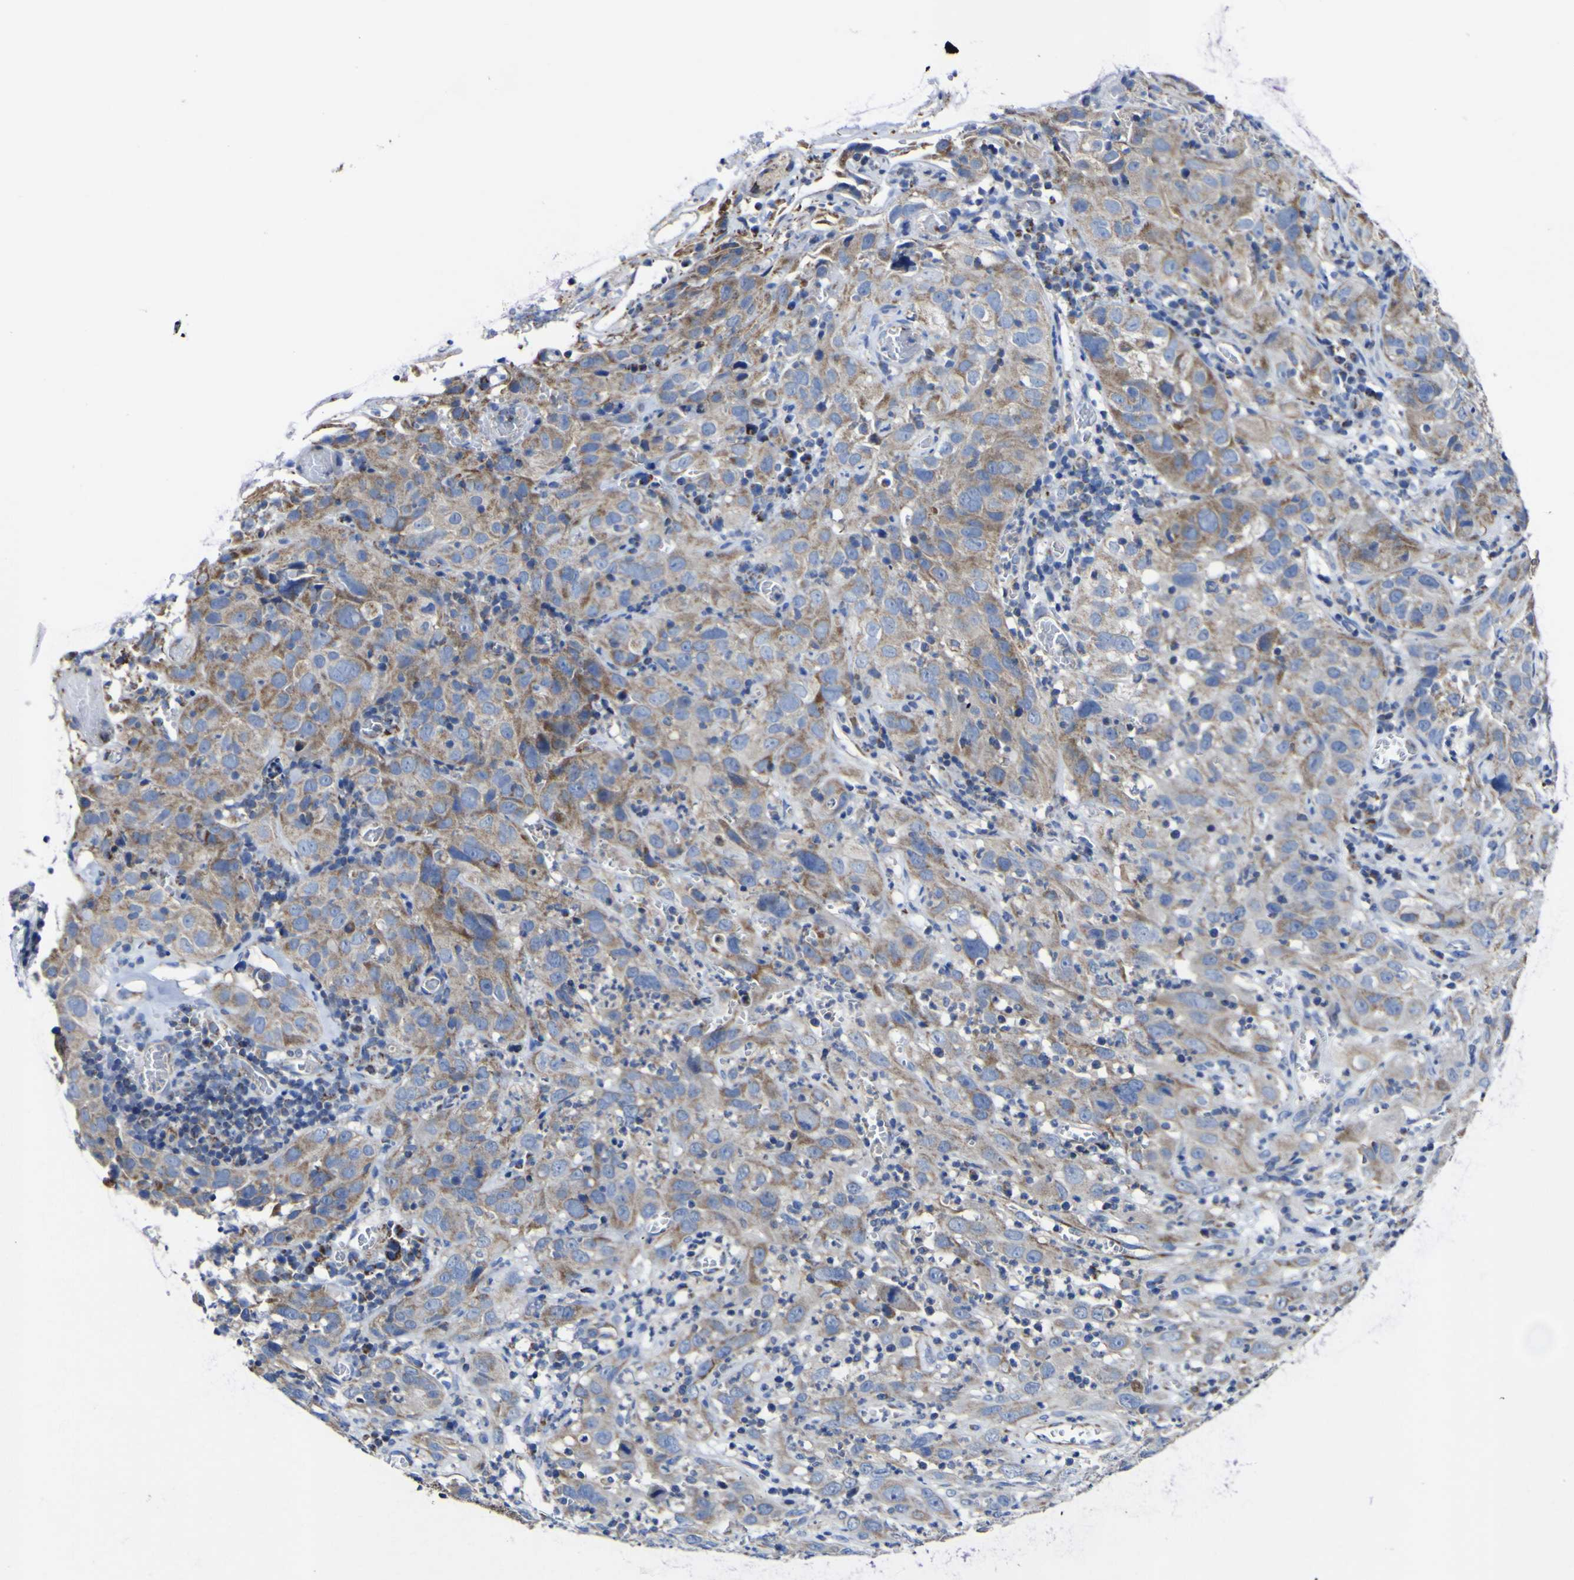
{"staining": {"intensity": "moderate", "quantity": ">75%", "location": "cytoplasmic/membranous"}, "tissue": "cervical cancer", "cell_type": "Tumor cells", "image_type": "cancer", "snomed": [{"axis": "morphology", "description": "Squamous cell carcinoma, NOS"}, {"axis": "topography", "description": "Cervix"}], "caption": "Human cervical cancer (squamous cell carcinoma) stained with a protein marker reveals moderate staining in tumor cells.", "gene": "CCDC90B", "patient": {"sex": "female", "age": 32}}